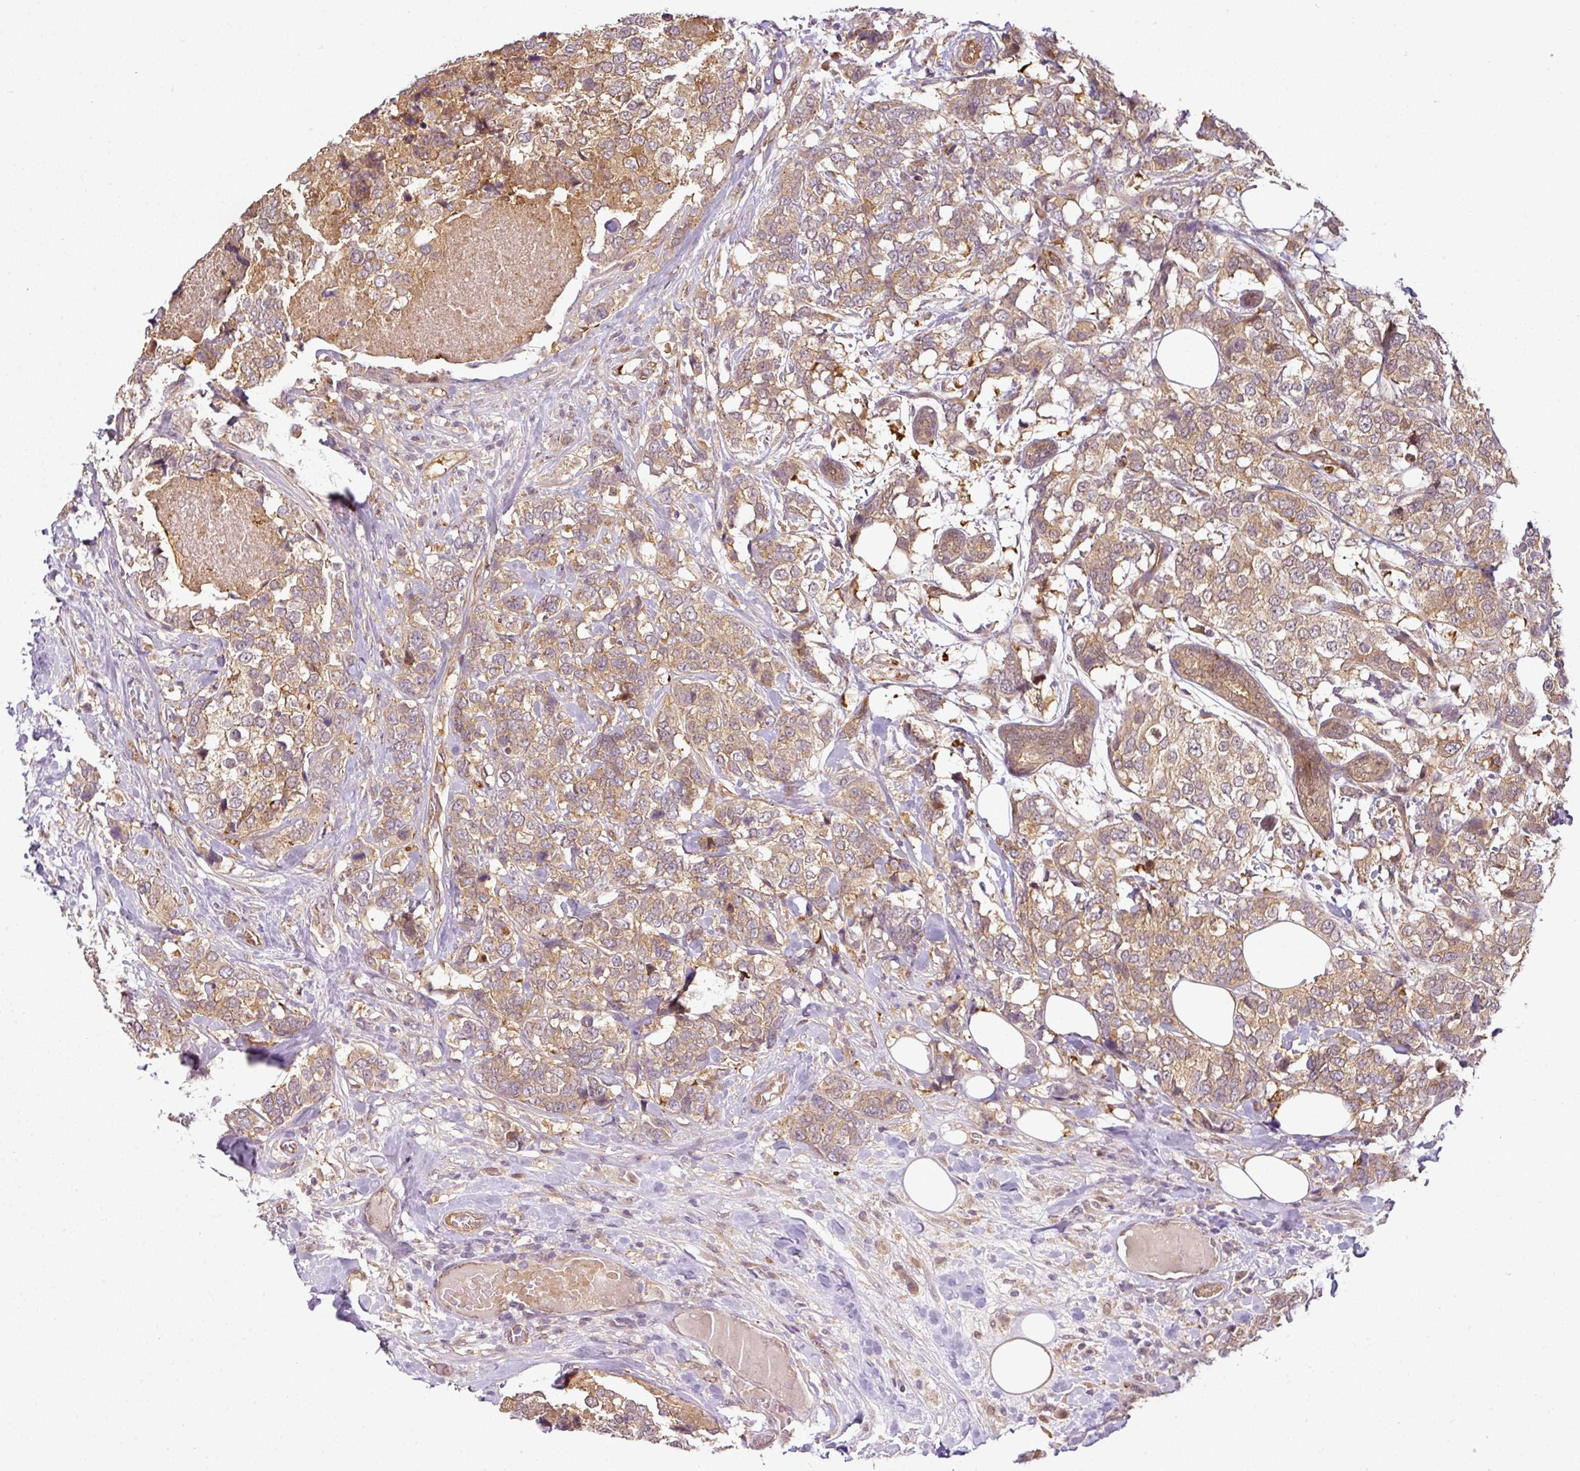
{"staining": {"intensity": "moderate", "quantity": ">75%", "location": "cytoplasmic/membranous"}, "tissue": "breast cancer", "cell_type": "Tumor cells", "image_type": "cancer", "snomed": [{"axis": "morphology", "description": "Lobular carcinoma"}, {"axis": "topography", "description": "Breast"}], "caption": "Moderate cytoplasmic/membranous staining is identified in approximately >75% of tumor cells in breast cancer.", "gene": "ANKRD18A", "patient": {"sex": "female", "age": 59}}